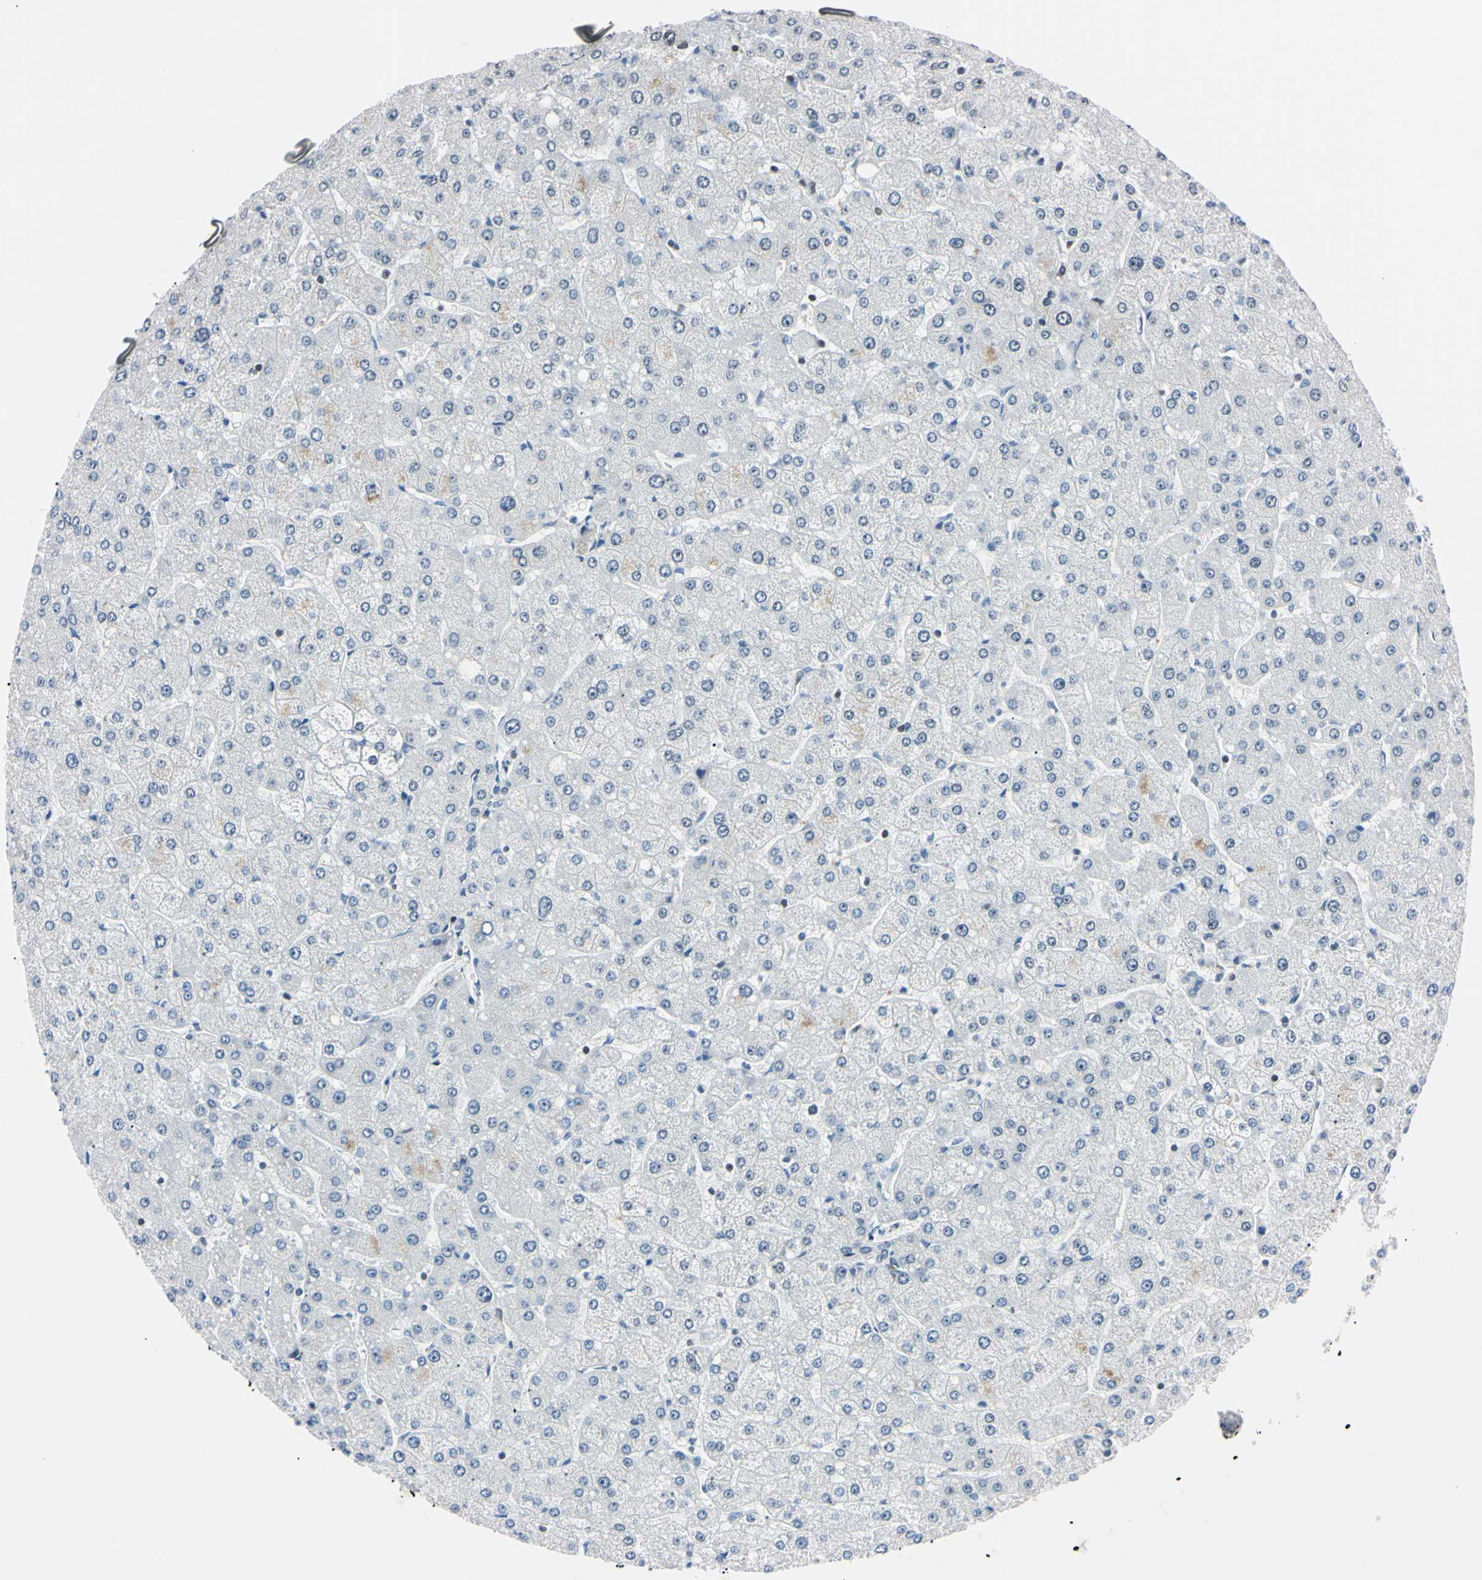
{"staining": {"intensity": "negative", "quantity": "none", "location": "none"}, "tissue": "liver", "cell_type": "Hepatocytes", "image_type": "normal", "snomed": [{"axis": "morphology", "description": "Normal tissue, NOS"}, {"axis": "topography", "description": "Liver"}], "caption": "DAB immunohistochemical staining of normal liver exhibits no significant positivity in hepatocytes.", "gene": "C1orf174", "patient": {"sex": "male", "age": 55}}